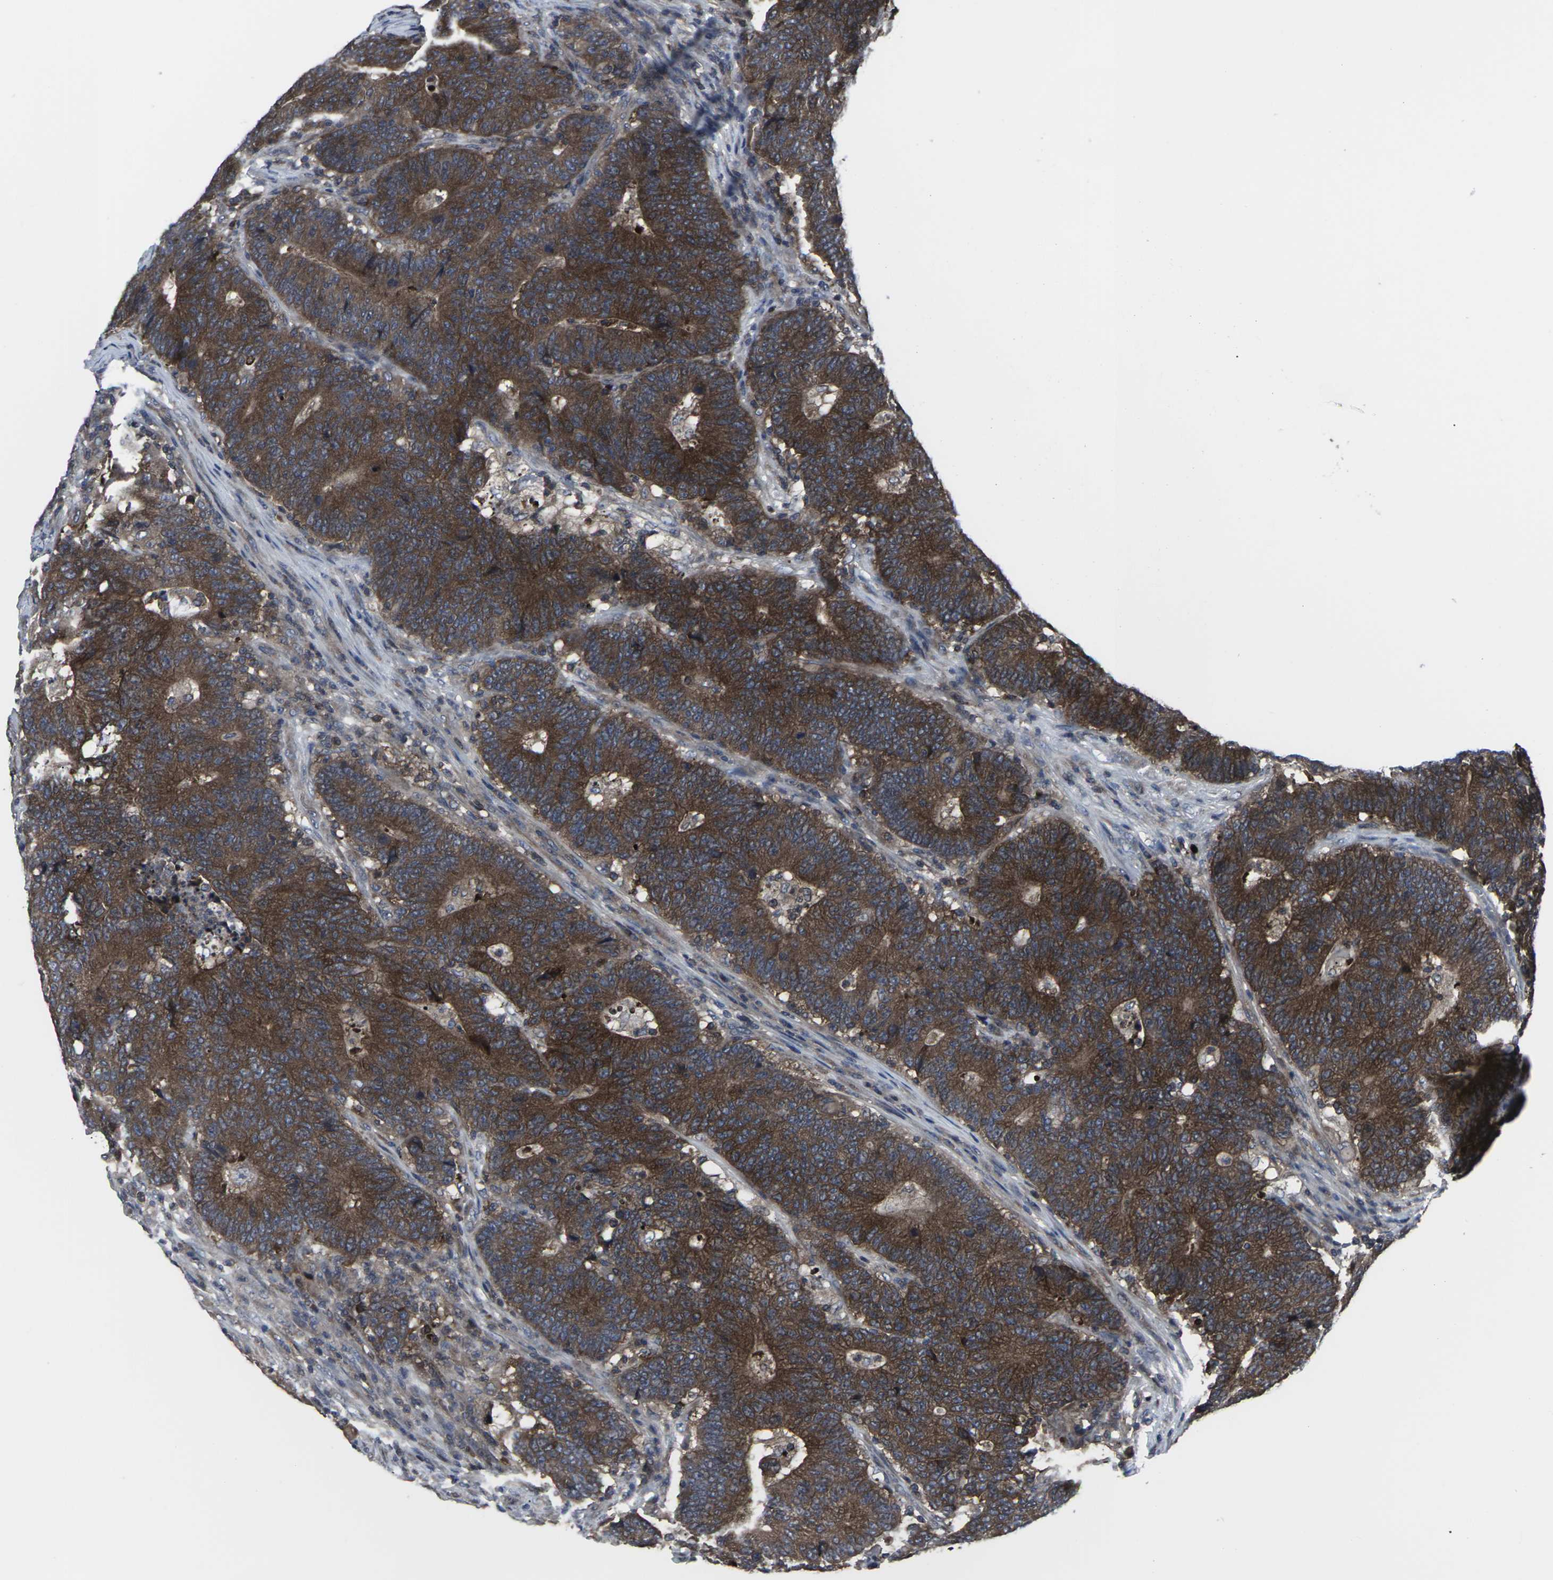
{"staining": {"intensity": "strong", "quantity": ">75%", "location": "cytoplasmic/membranous"}, "tissue": "colorectal cancer", "cell_type": "Tumor cells", "image_type": "cancer", "snomed": [{"axis": "morphology", "description": "Normal tissue, NOS"}, {"axis": "morphology", "description": "Adenocarcinoma, NOS"}, {"axis": "topography", "description": "Colon"}], "caption": "Immunohistochemistry (DAB) staining of colorectal adenocarcinoma exhibits strong cytoplasmic/membranous protein staining in about >75% of tumor cells. Nuclei are stained in blue.", "gene": "HPRT1", "patient": {"sex": "female", "age": 75}}